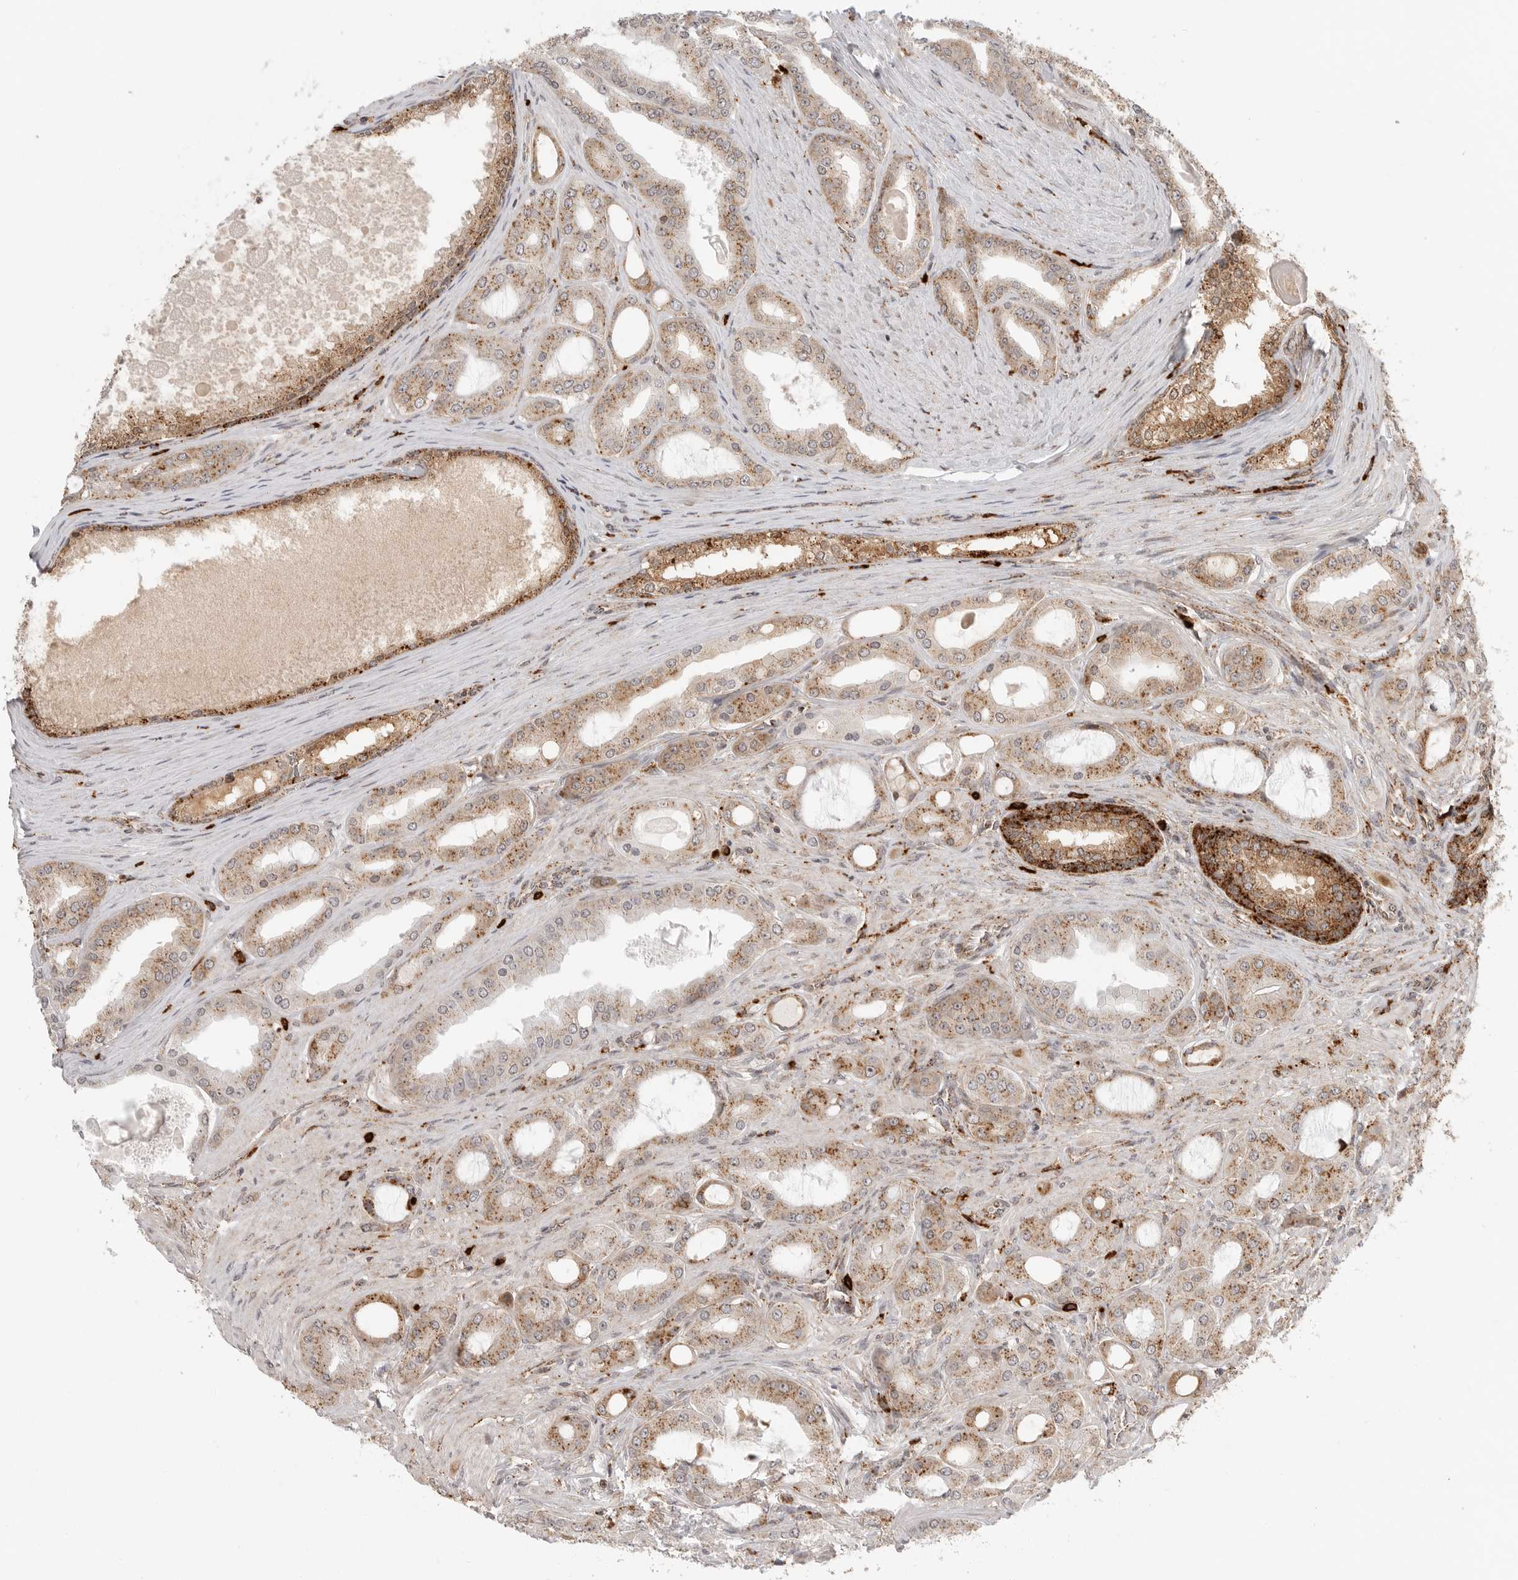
{"staining": {"intensity": "moderate", "quantity": ">75%", "location": "cytoplasmic/membranous"}, "tissue": "prostate cancer", "cell_type": "Tumor cells", "image_type": "cancer", "snomed": [{"axis": "morphology", "description": "Adenocarcinoma, High grade"}, {"axis": "topography", "description": "Prostate"}], "caption": "Immunohistochemistry (IHC) staining of adenocarcinoma (high-grade) (prostate), which reveals medium levels of moderate cytoplasmic/membranous positivity in approximately >75% of tumor cells indicating moderate cytoplasmic/membranous protein positivity. The staining was performed using DAB (brown) for protein detection and nuclei were counterstained in hematoxylin (blue).", "gene": "IDUA", "patient": {"sex": "male", "age": 60}}